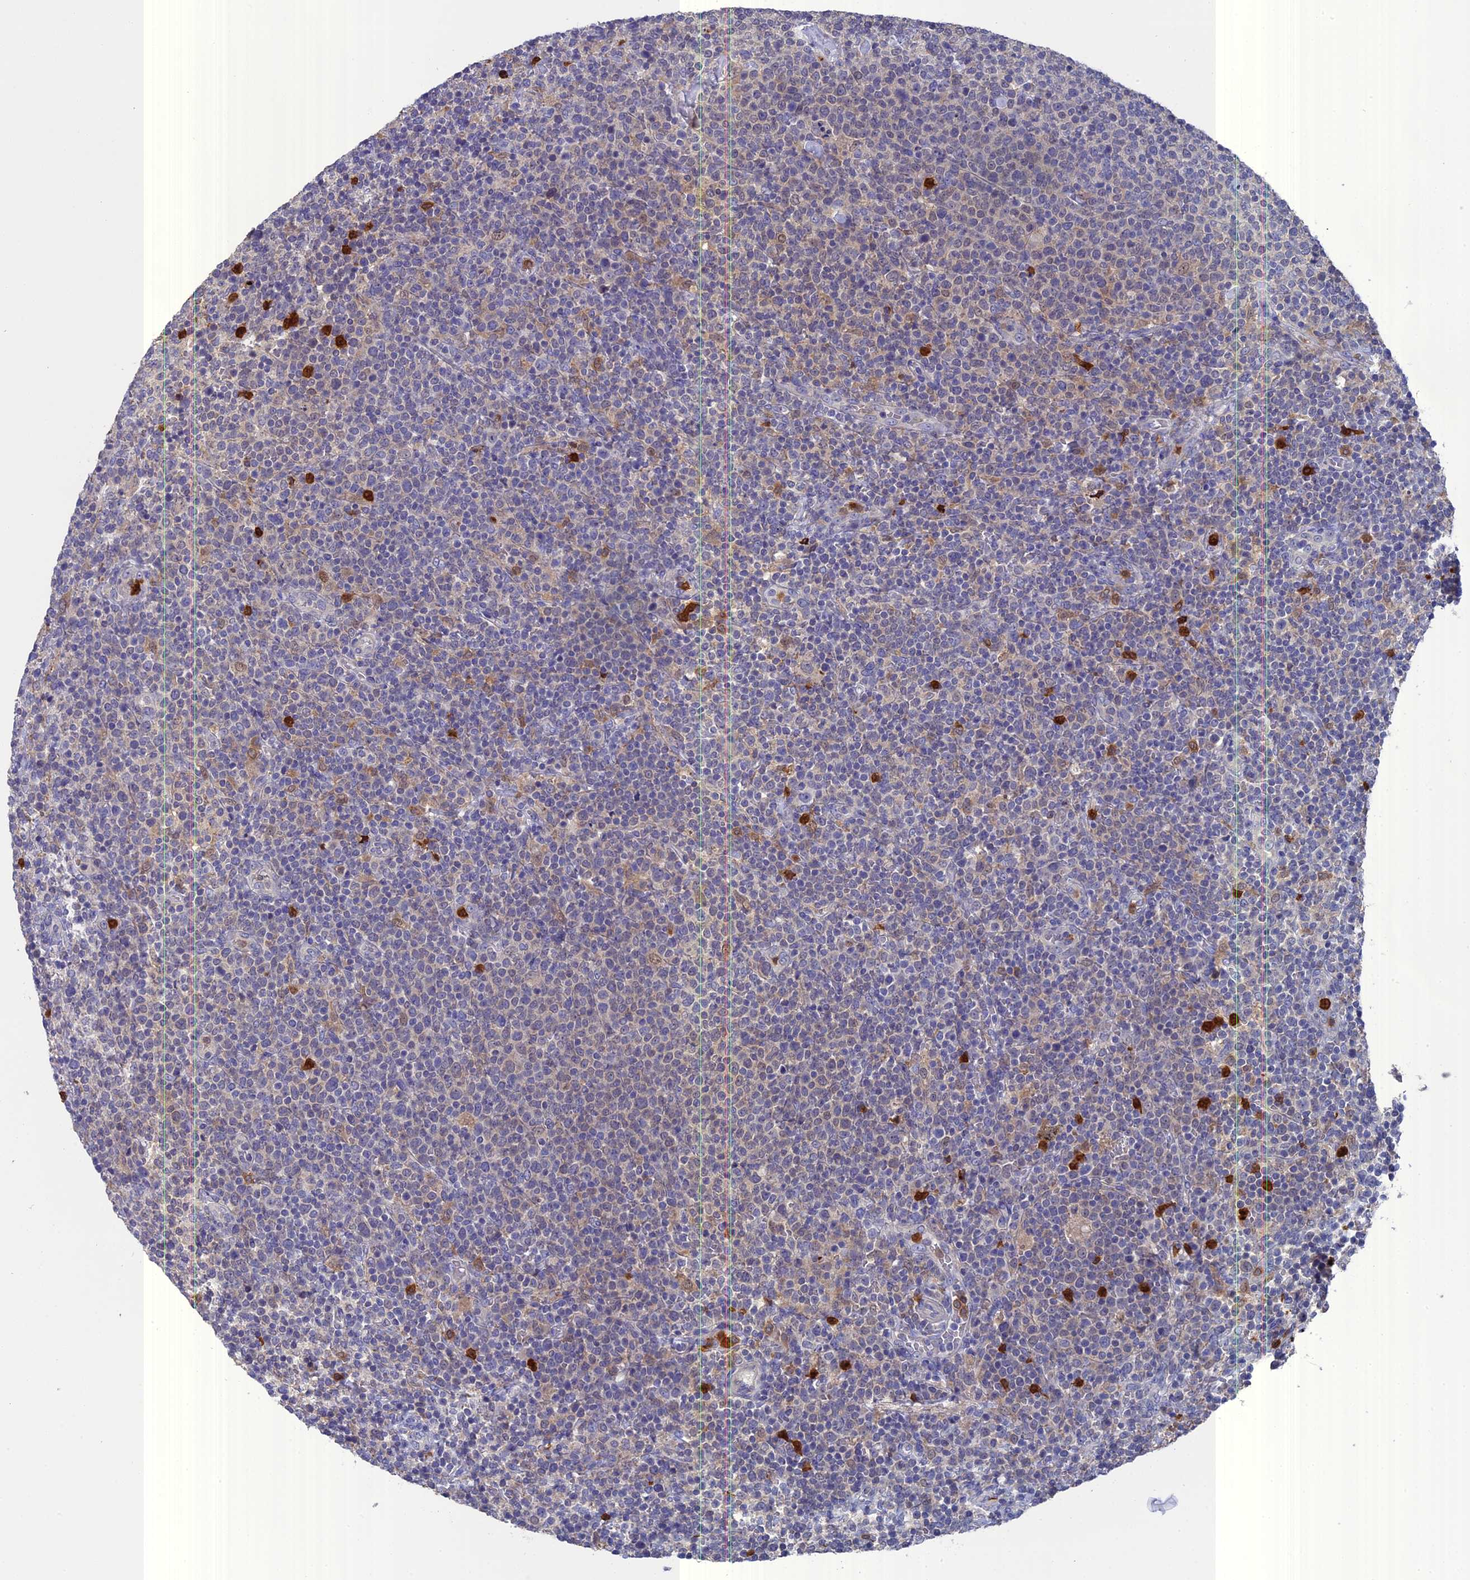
{"staining": {"intensity": "negative", "quantity": "none", "location": "none"}, "tissue": "lymphoma", "cell_type": "Tumor cells", "image_type": "cancer", "snomed": [{"axis": "morphology", "description": "Malignant lymphoma, non-Hodgkin's type, High grade"}, {"axis": "topography", "description": "Lymph node"}], "caption": "Tumor cells show no significant protein expression in high-grade malignant lymphoma, non-Hodgkin's type.", "gene": "NCF4", "patient": {"sex": "male", "age": 61}}